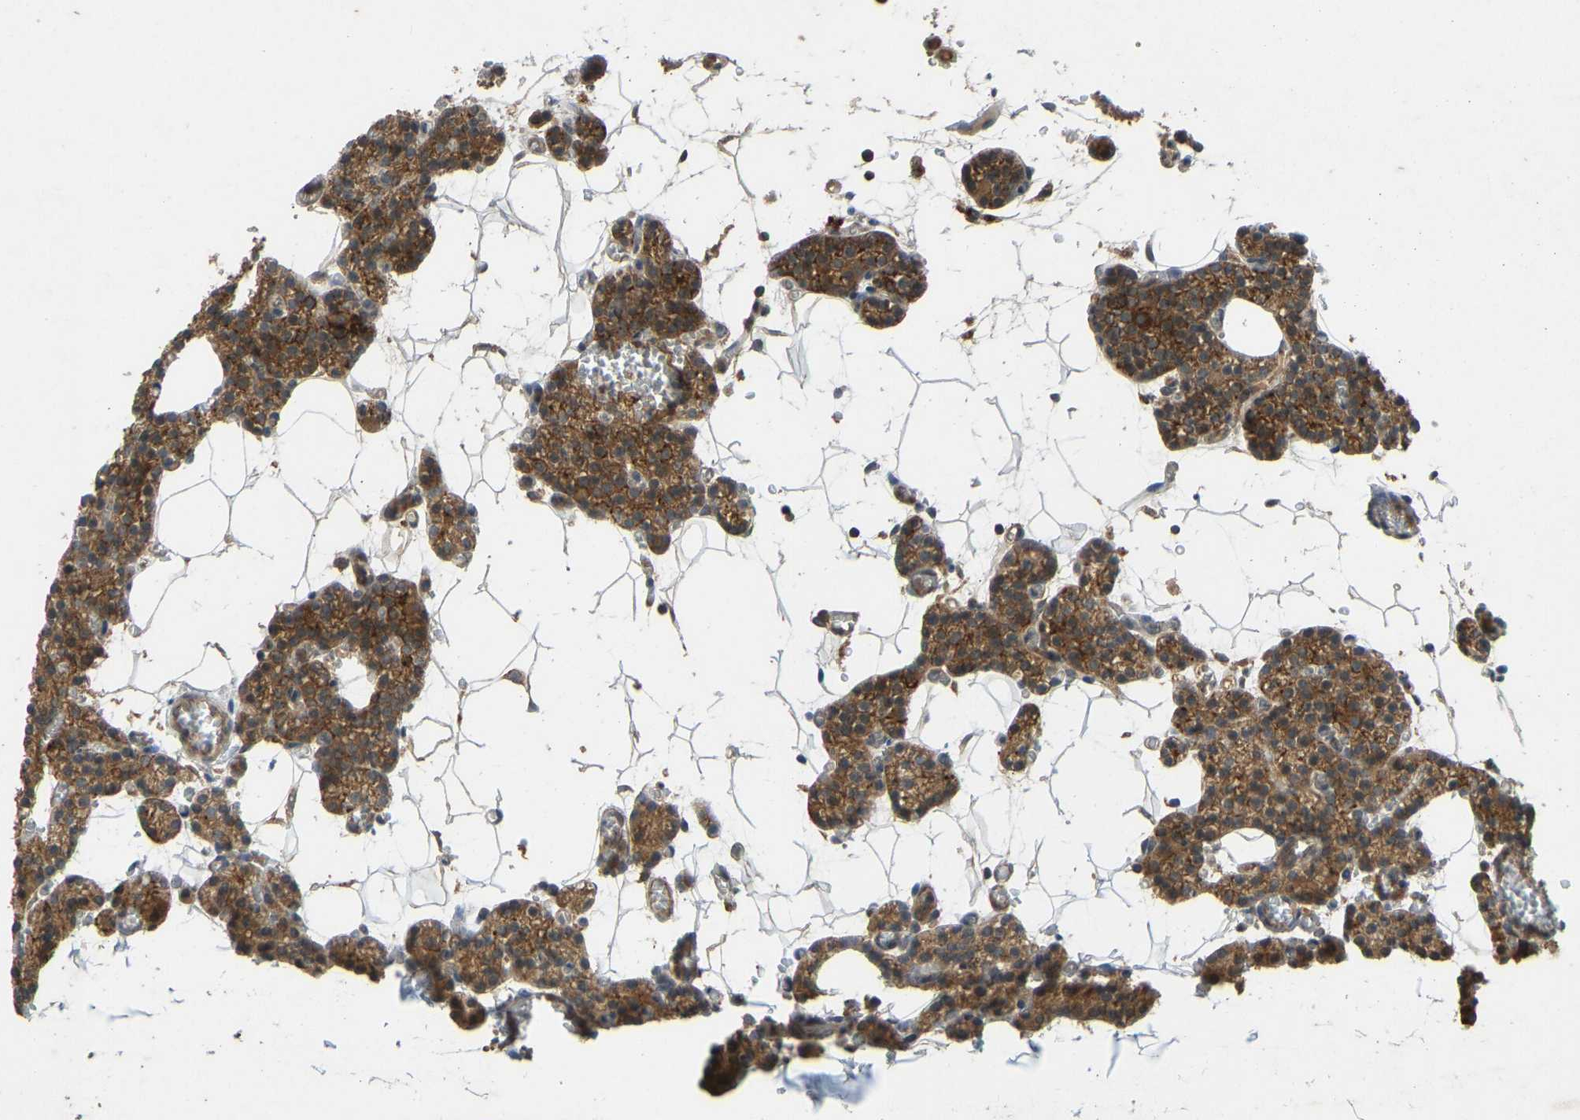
{"staining": {"intensity": "strong", "quantity": ">75%", "location": "cytoplasmic/membranous"}, "tissue": "parathyroid gland", "cell_type": "Glandular cells", "image_type": "normal", "snomed": [{"axis": "morphology", "description": "Normal tissue, NOS"}, {"axis": "morphology", "description": "Adenoma, NOS"}, {"axis": "topography", "description": "Parathyroid gland"}], "caption": "Immunohistochemical staining of benign human parathyroid gland shows >75% levels of strong cytoplasmic/membranous protein expression in about >75% of glandular cells.", "gene": "ZNF71", "patient": {"sex": "female", "age": 58}}